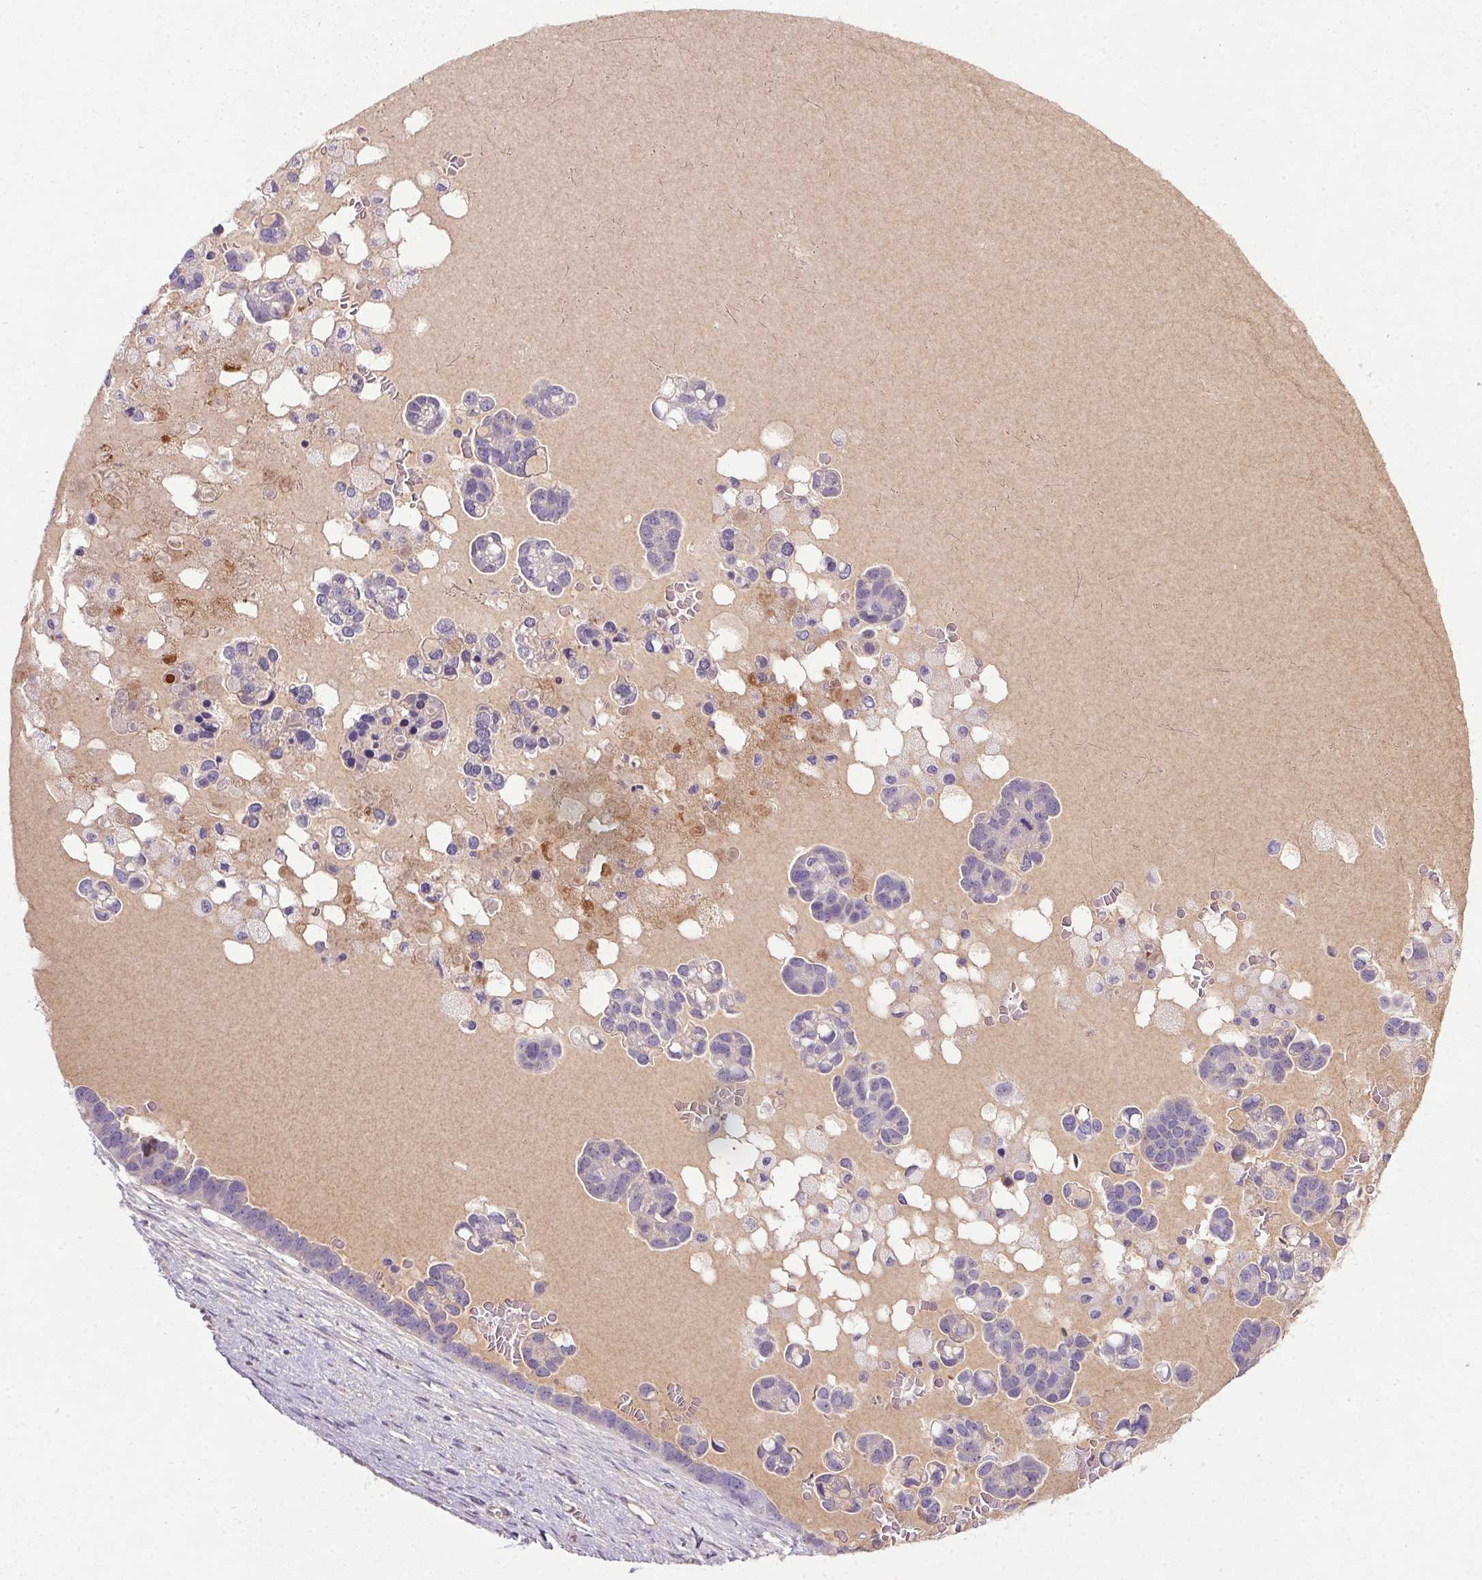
{"staining": {"intensity": "negative", "quantity": "none", "location": "none"}, "tissue": "ovarian cancer", "cell_type": "Tumor cells", "image_type": "cancer", "snomed": [{"axis": "morphology", "description": "Cystadenocarcinoma, serous, NOS"}, {"axis": "topography", "description": "Ovary"}], "caption": "High power microscopy image of an immunohistochemistry photomicrograph of ovarian cancer (serous cystadenocarcinoma), revealing no significant positivity in tumor cells.", "gene": "APOC4", "patient": {"sex": "female", "age": 54}}